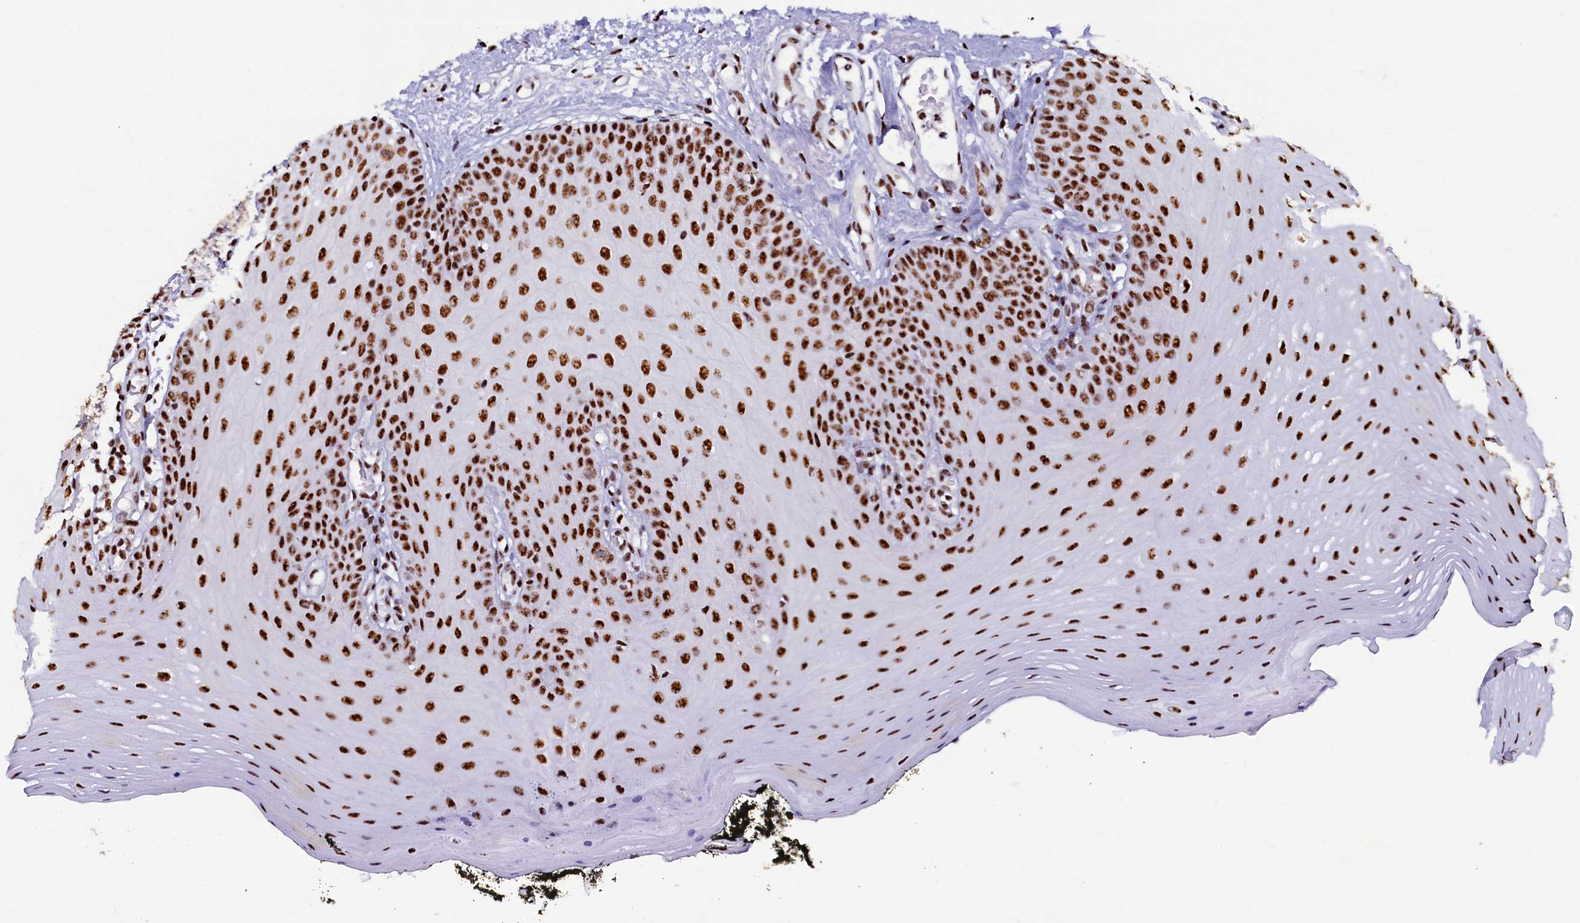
{"staining": {"intensity": "strong", "quantity": ">75%", "location": "nuclear"}, "tissue": "oral mucosa", "cell_type": "Squamous epithelial cells", "image_type": "normal", "snomed": [{"axis": "morphology", "description": "Normal tissue, NOS"}, {"axis": "topography", "description": "Oral tissue"}], "caption": "Immunohistochemical staining of benign human oral mucosa displays strong nuclear protein staining in approximately >75% of squamous epithelial cells.", "gene": "SRRM2", "patient": {"sex": "male", "age": 74}}